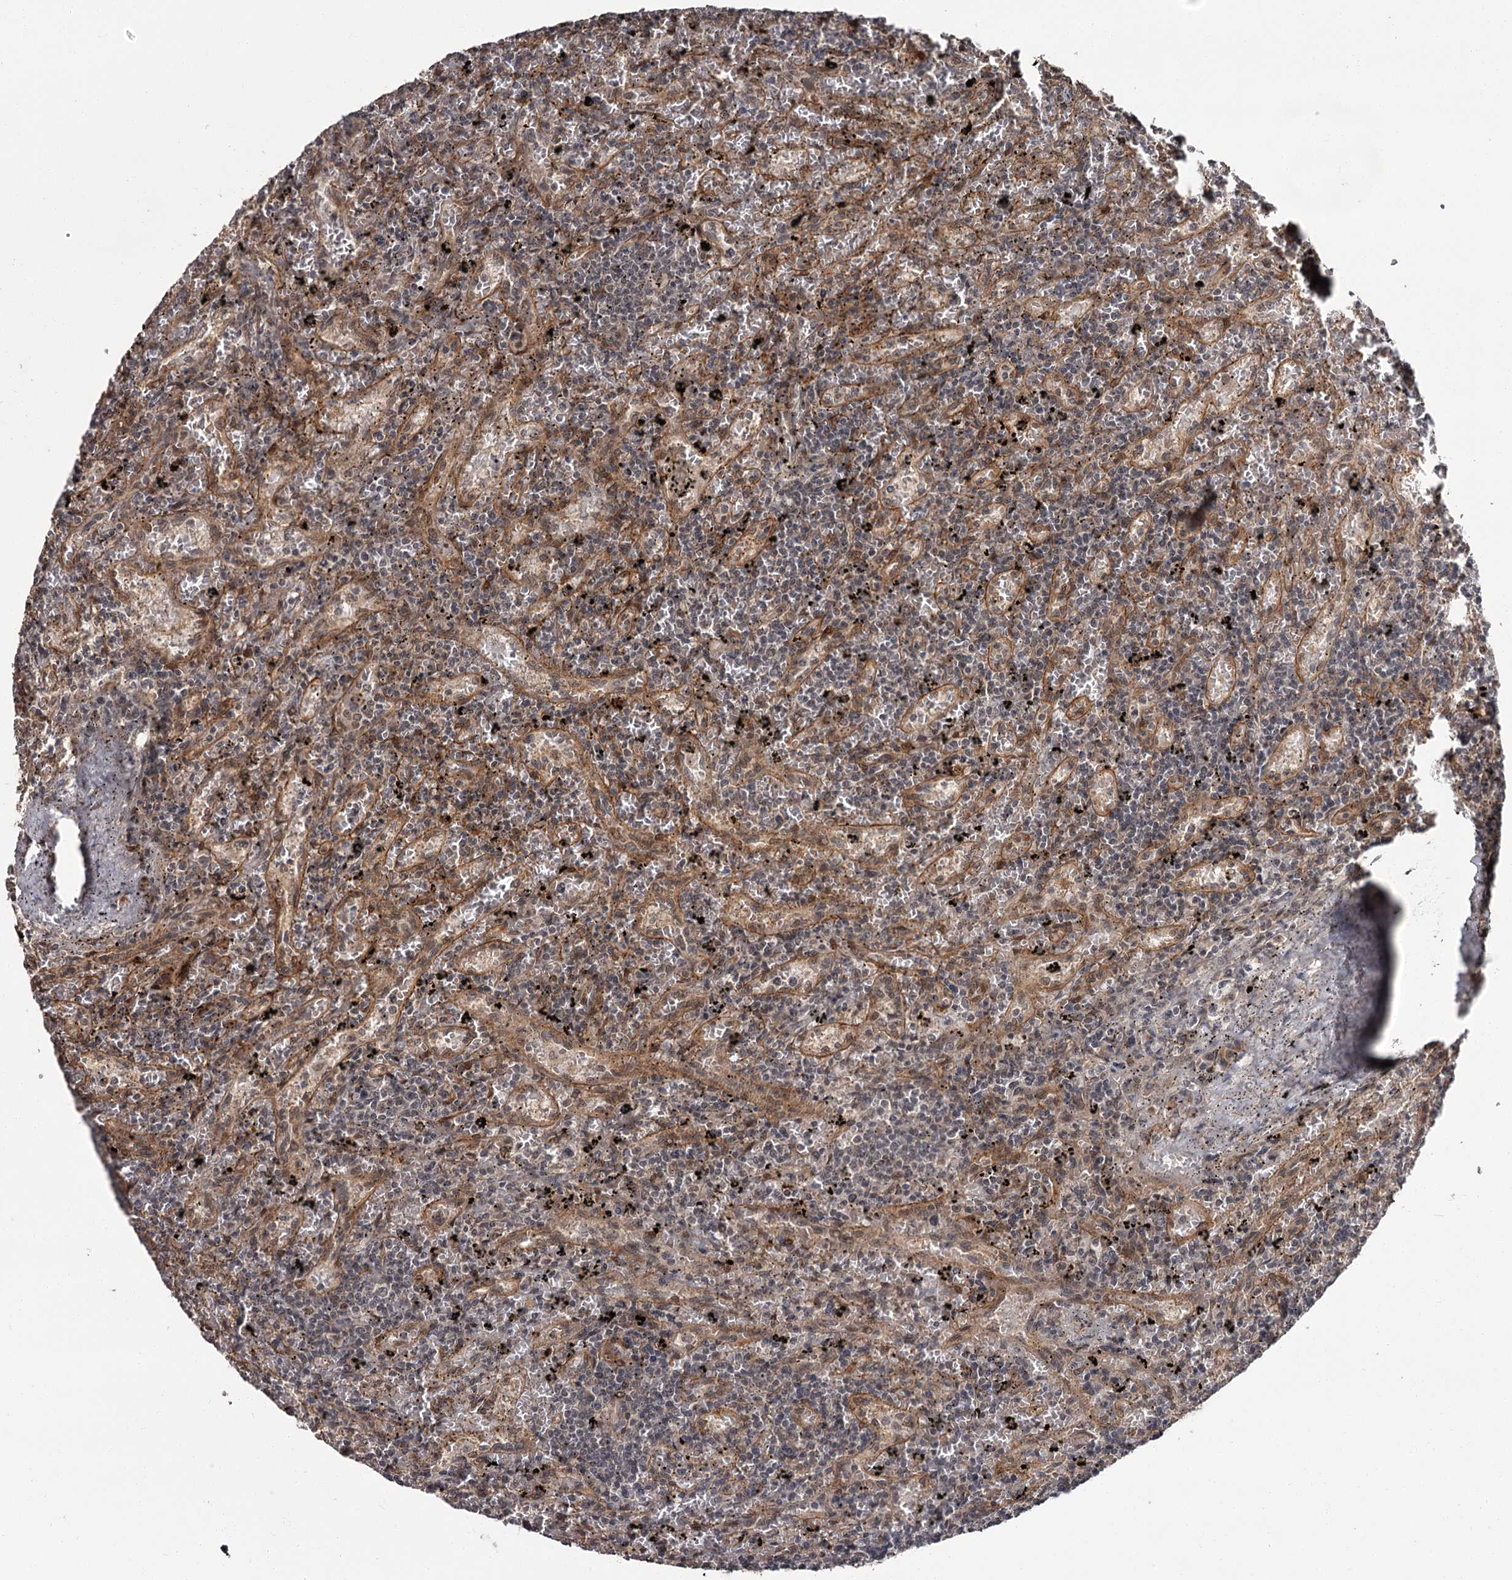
{"staining": {"intensity": "negative", "quantity": "none", "location": "none"}, "tissue": "lymphoma", "cell_type": "Tumor cells", "image_type": "cancer", "snomed": [{"axis": "morphology", "description": "Malignant lymphoma, non-Hodgkin's type, Low grade"}, {"axis": "topography", "description": "Spleen"}], "caption": "DAB immunohistochemical staining of human malignant lymphoma, non-Hodgkin's type (low-grade) reveals no significant positivity in tumor cells.", "gene": "CDC42EP2", "patient": {"sex": "male", "age": 76}}